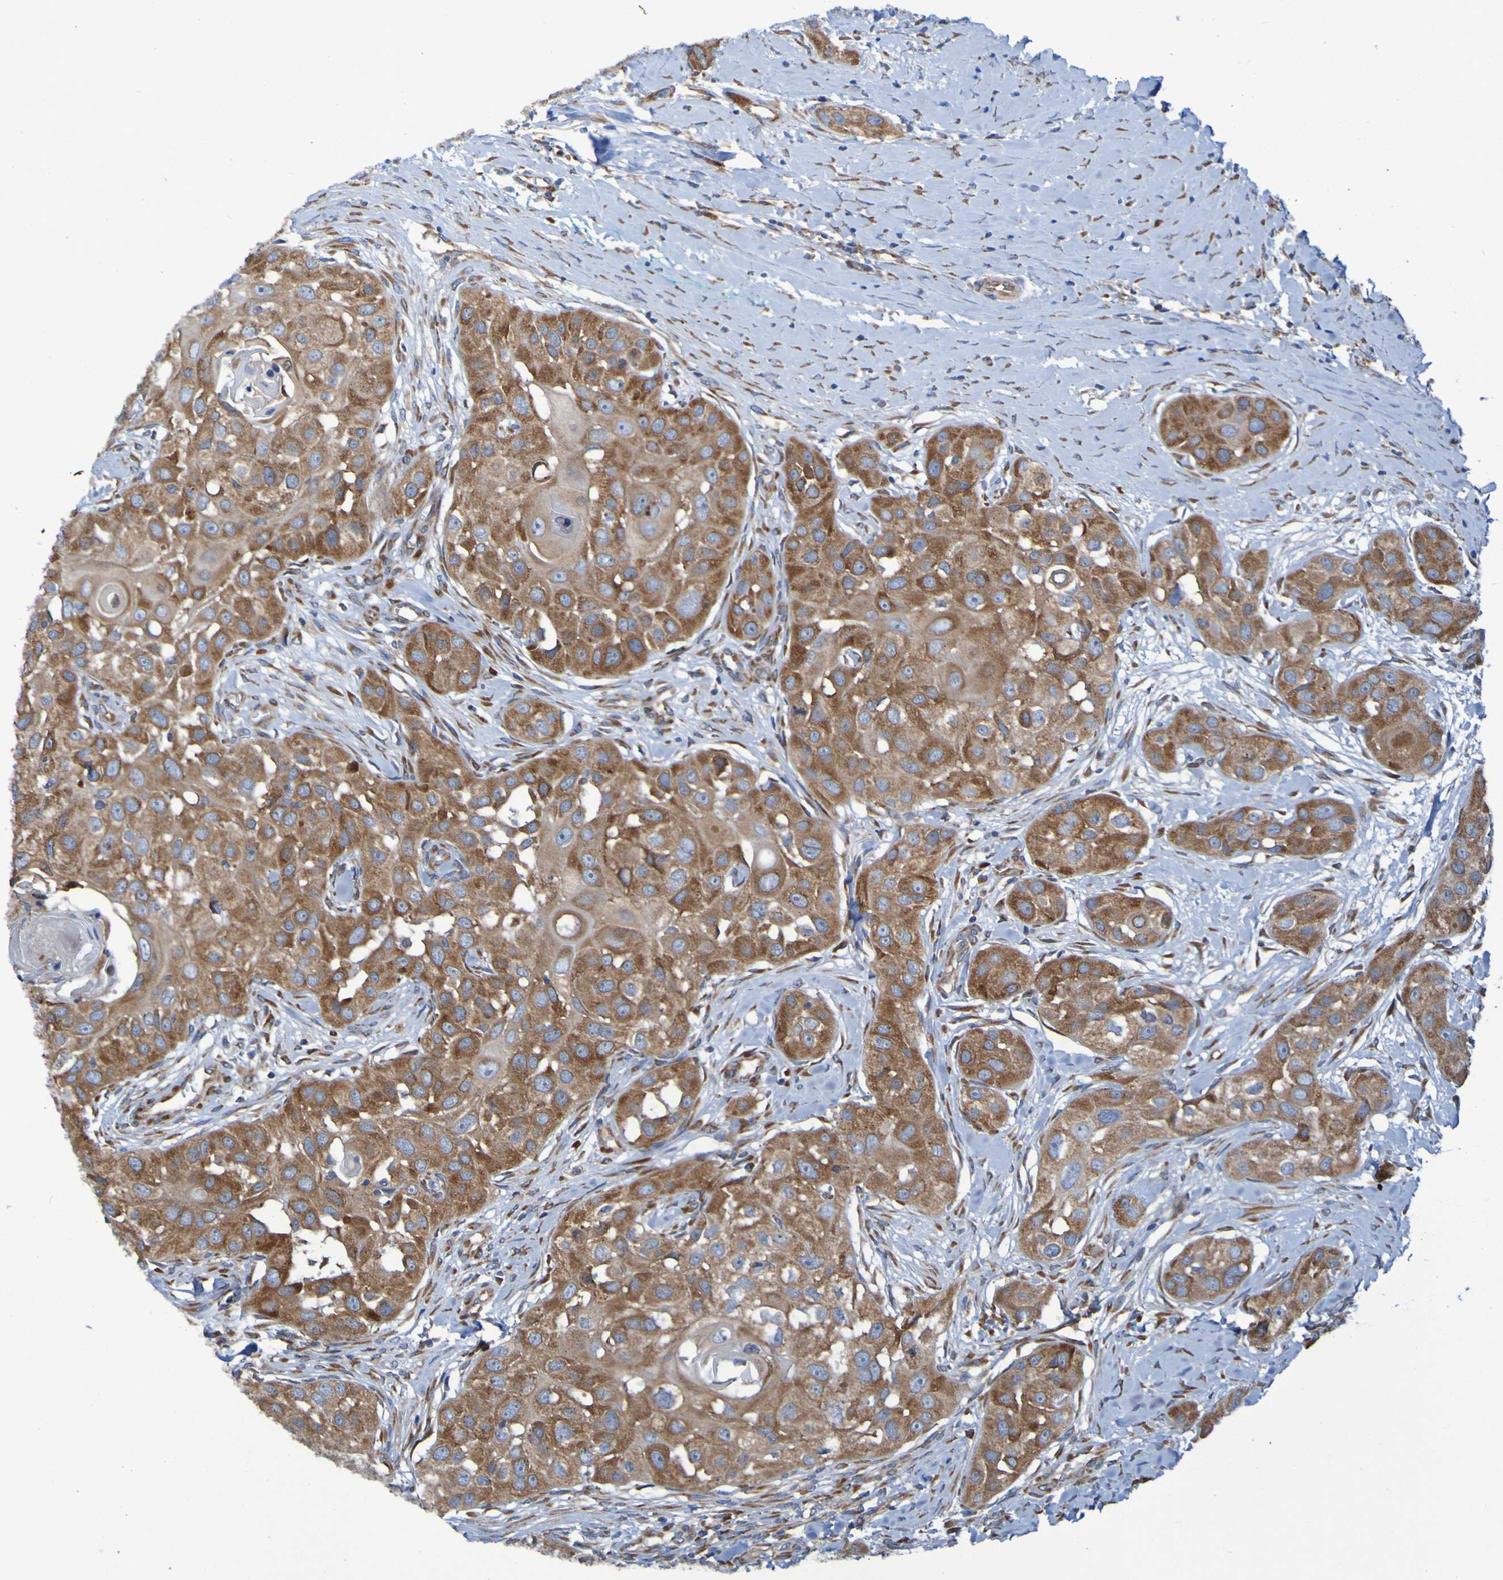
{"staining": {"intensity": "moderate", "quantity": ">75%", "location": "cytoplasmic/membranous"}, "tissue": "head and neck cancer", "cell_type": "Tumor cells", "image_type": "cancer", "snomed": [{"axis": "morphology", "description": "Normal tissue, NOS"}, {"axis": "morphology", "description": "Squamous cell carcinoma, NOS"}, {"axis": "topography", "description": "Skeletal muscle"}, {"axis": "topography", "description": "Head-Neck"}], "caption": "An image of human head and neck squamous cell carcinoma stained for a protein demonstrates moderate cytoplasmic/membranous brown staining in tumor cells.", "gene": "FKBP3", "patient": {"sex": "male", "age": 51}}